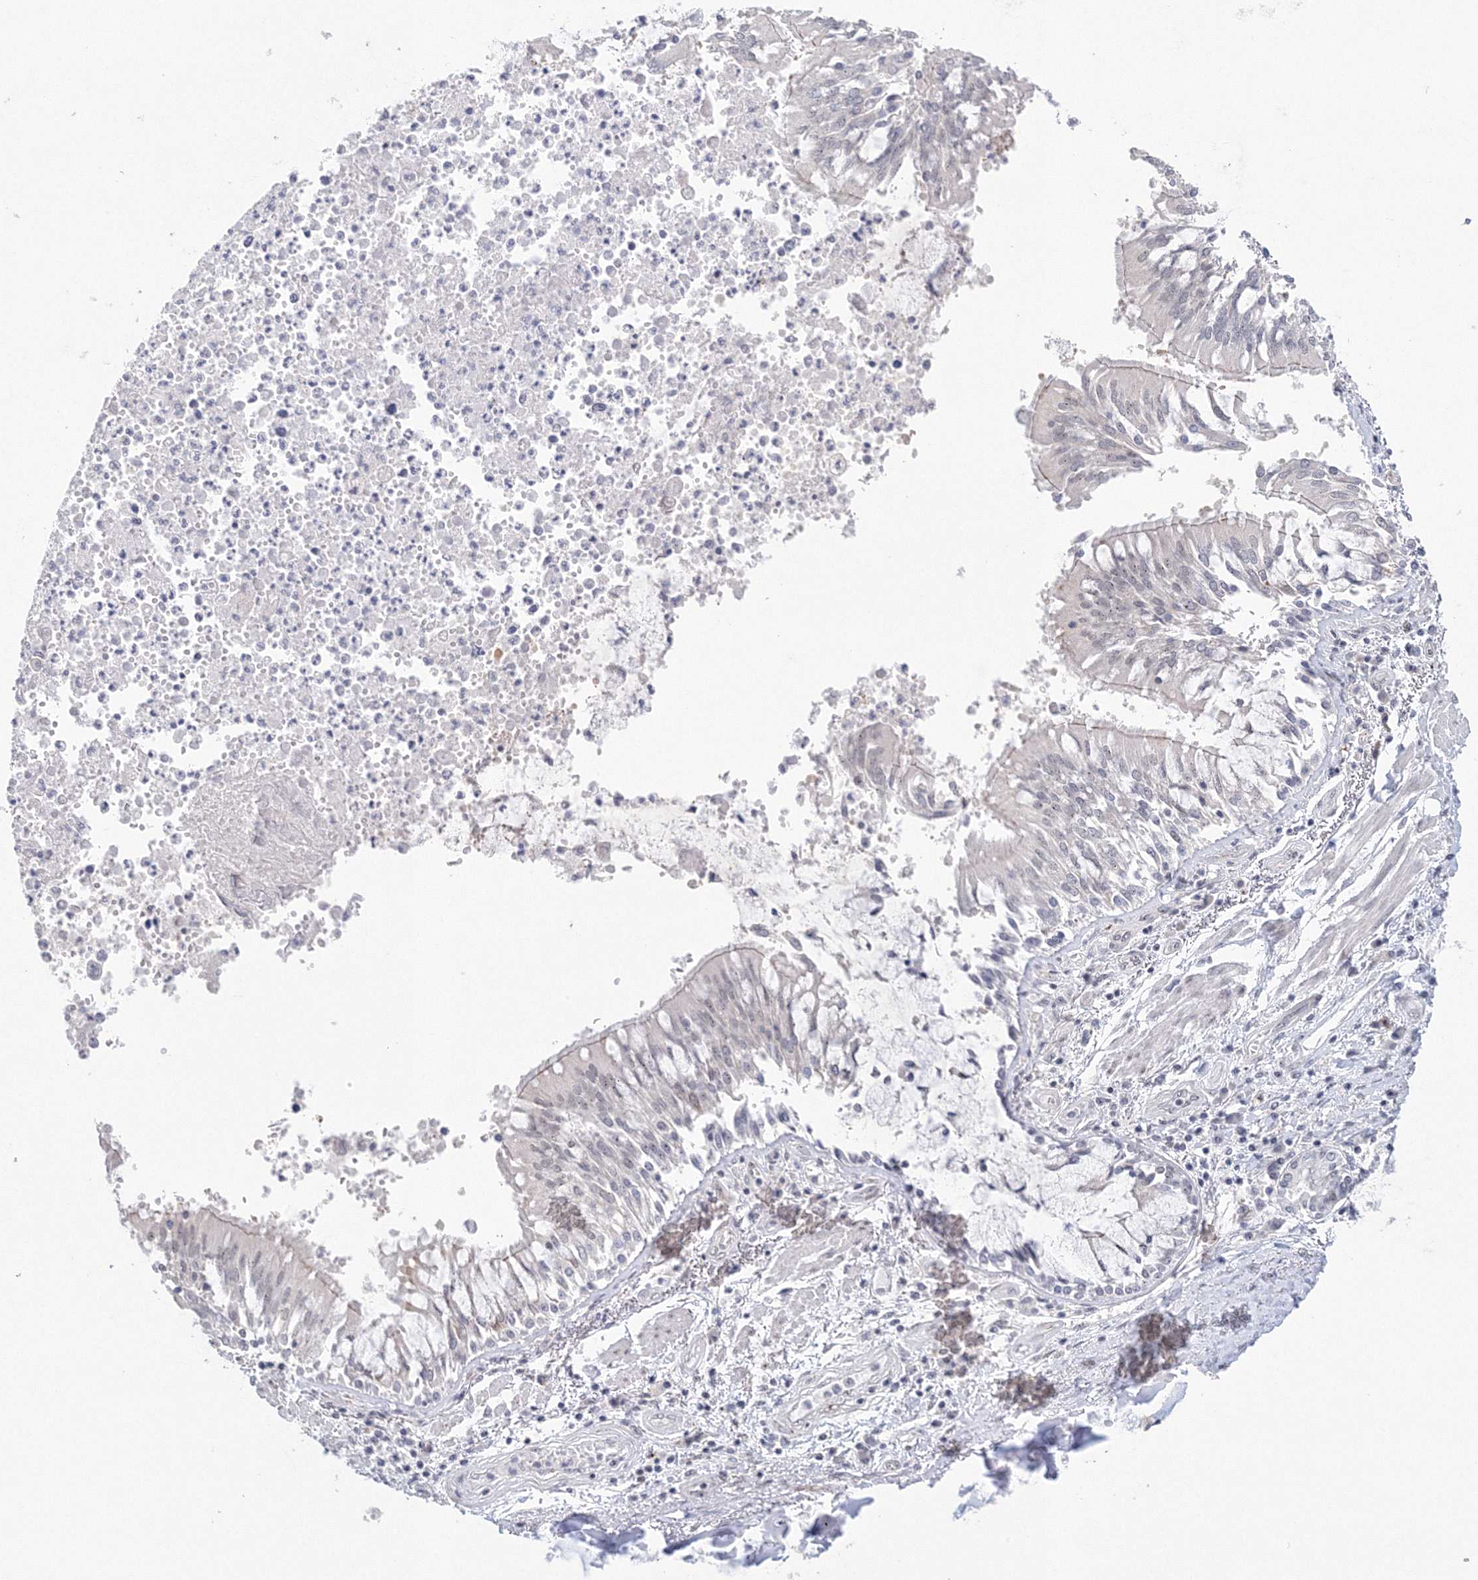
{"staining": {"intensity": "negative", "quantity": "none", "location": "none"}, "tissue": "adipose tissue", "cell_type": "Adipocytes", "image_type": "normal", "snomed": [{"axis": "morphology", "description": "Normal tissue, NOS"}, {"axis": "topography", "description": "Cartilage tissue"}, {"axis": "topography", "description": "Bronchus"}, {"axis": "topography", "description": "Lung"}, {"axis": "topography", "description": "Peripheral nerve tissue"}], "caption": "Photomicrograph shows no significant protein expression in adipocytes of benign adipose tissue. Brightfield microscopy of IHC stained with DAB (3,3'-diaminobenzidine) (brown) and hematoxylin (blue), captured at high magnification.", "gene": "SIRT7", "patient": {"sex": "female", "age": 49}}